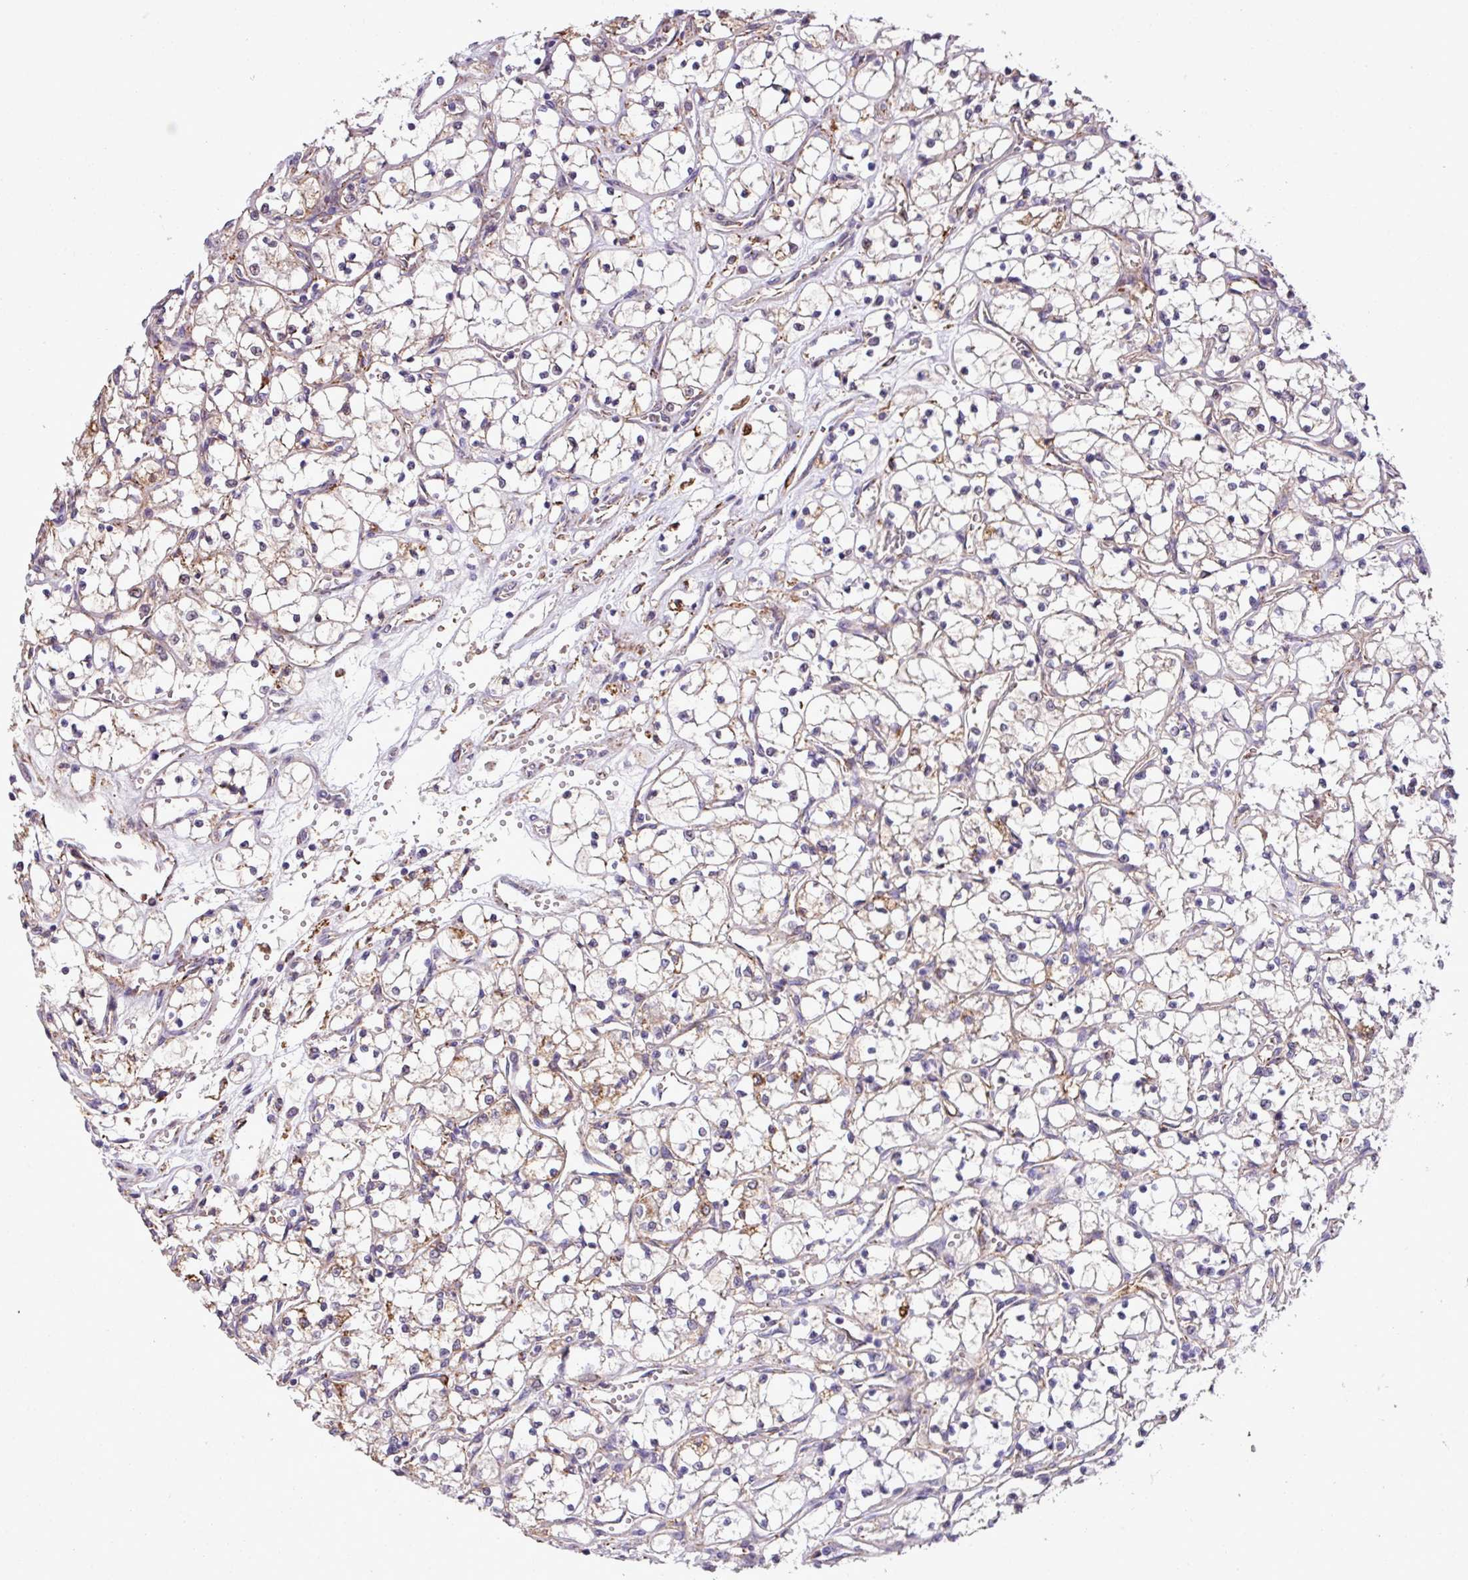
{"staining": {"intensity": "weak", "quantity": "25%-75%", "location": "cytoplasmic/membranous"}, "tissue": "renal cancer", "cell_type": "Tumor cells", "image_type": "cancer", "snomed": [{"axis": "morphology", "description": "Adenocarcinoma, NOS"}, {"axis": "topography", "description": "Kidney"}], "caption": "IHC of human renal cancer (adenocarcinoma) exhibits low levels of weak cytoplasmic/membranous positivity in about 25%-75% of tumor cells.", "gene": "RPP25L", "patient": {"sex": "female", "age": 69}}